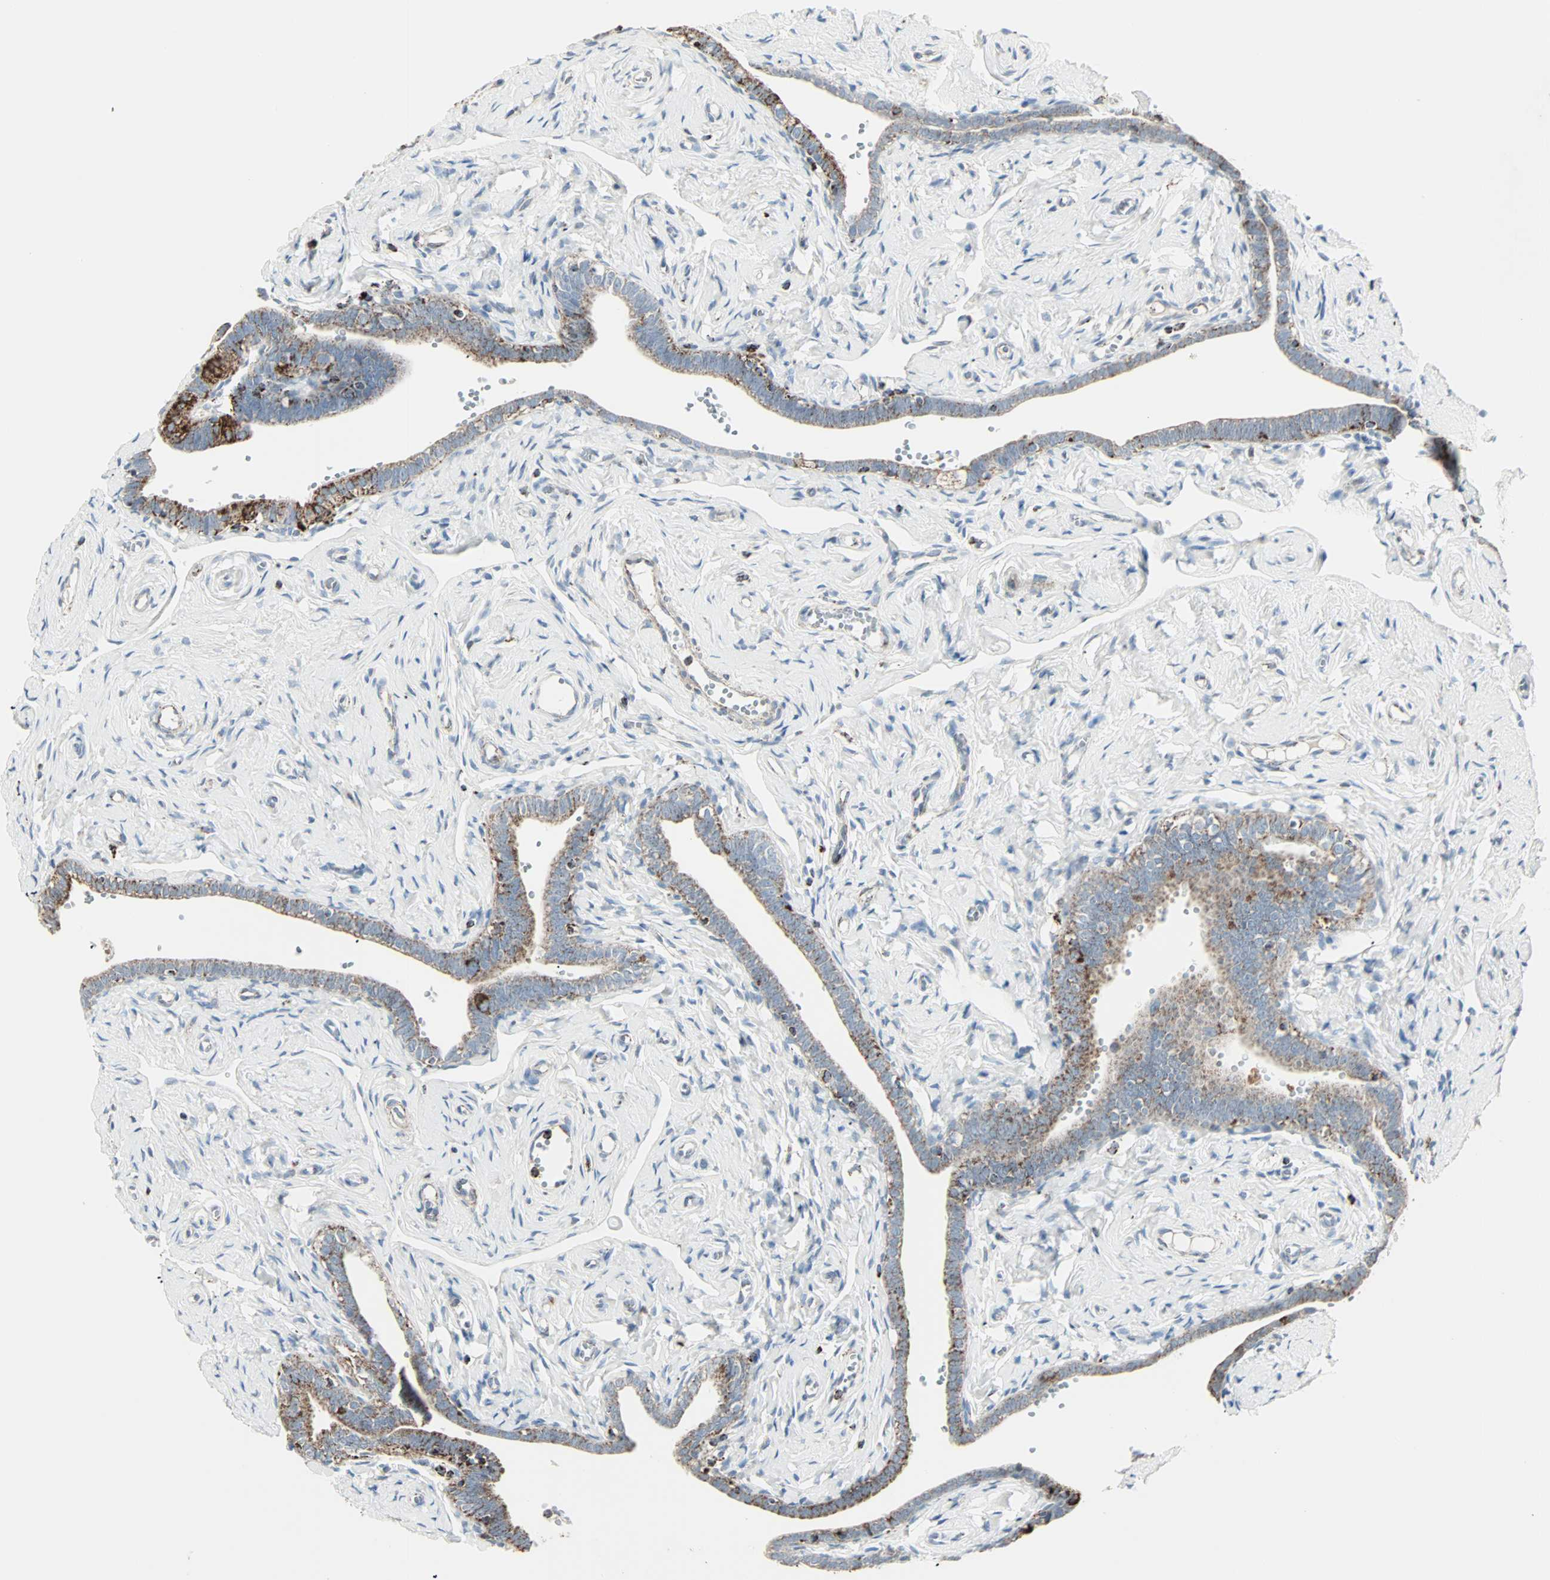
{"staining": {"intensity": "strong", "quantity": ">75%", "location": "cytoplasmic/membranous"}, "tissue": "fallopian tube", "cell_type": "Glandular cells", "image_type": "normal", "snomed": [{"axis": "morphology", "description": "Normal tissue, NOS"}, {"axis": "topography", "description": "Fallopian tube"}], "caption": "An image showing strong cytoplasmic/membranous expression in about >75% of glandular cells in normal fallopian tube, as visualized by brown immunohistochemical staining.", "gene": "IDH2", "patient": {"sex": "female", "age": 71}}